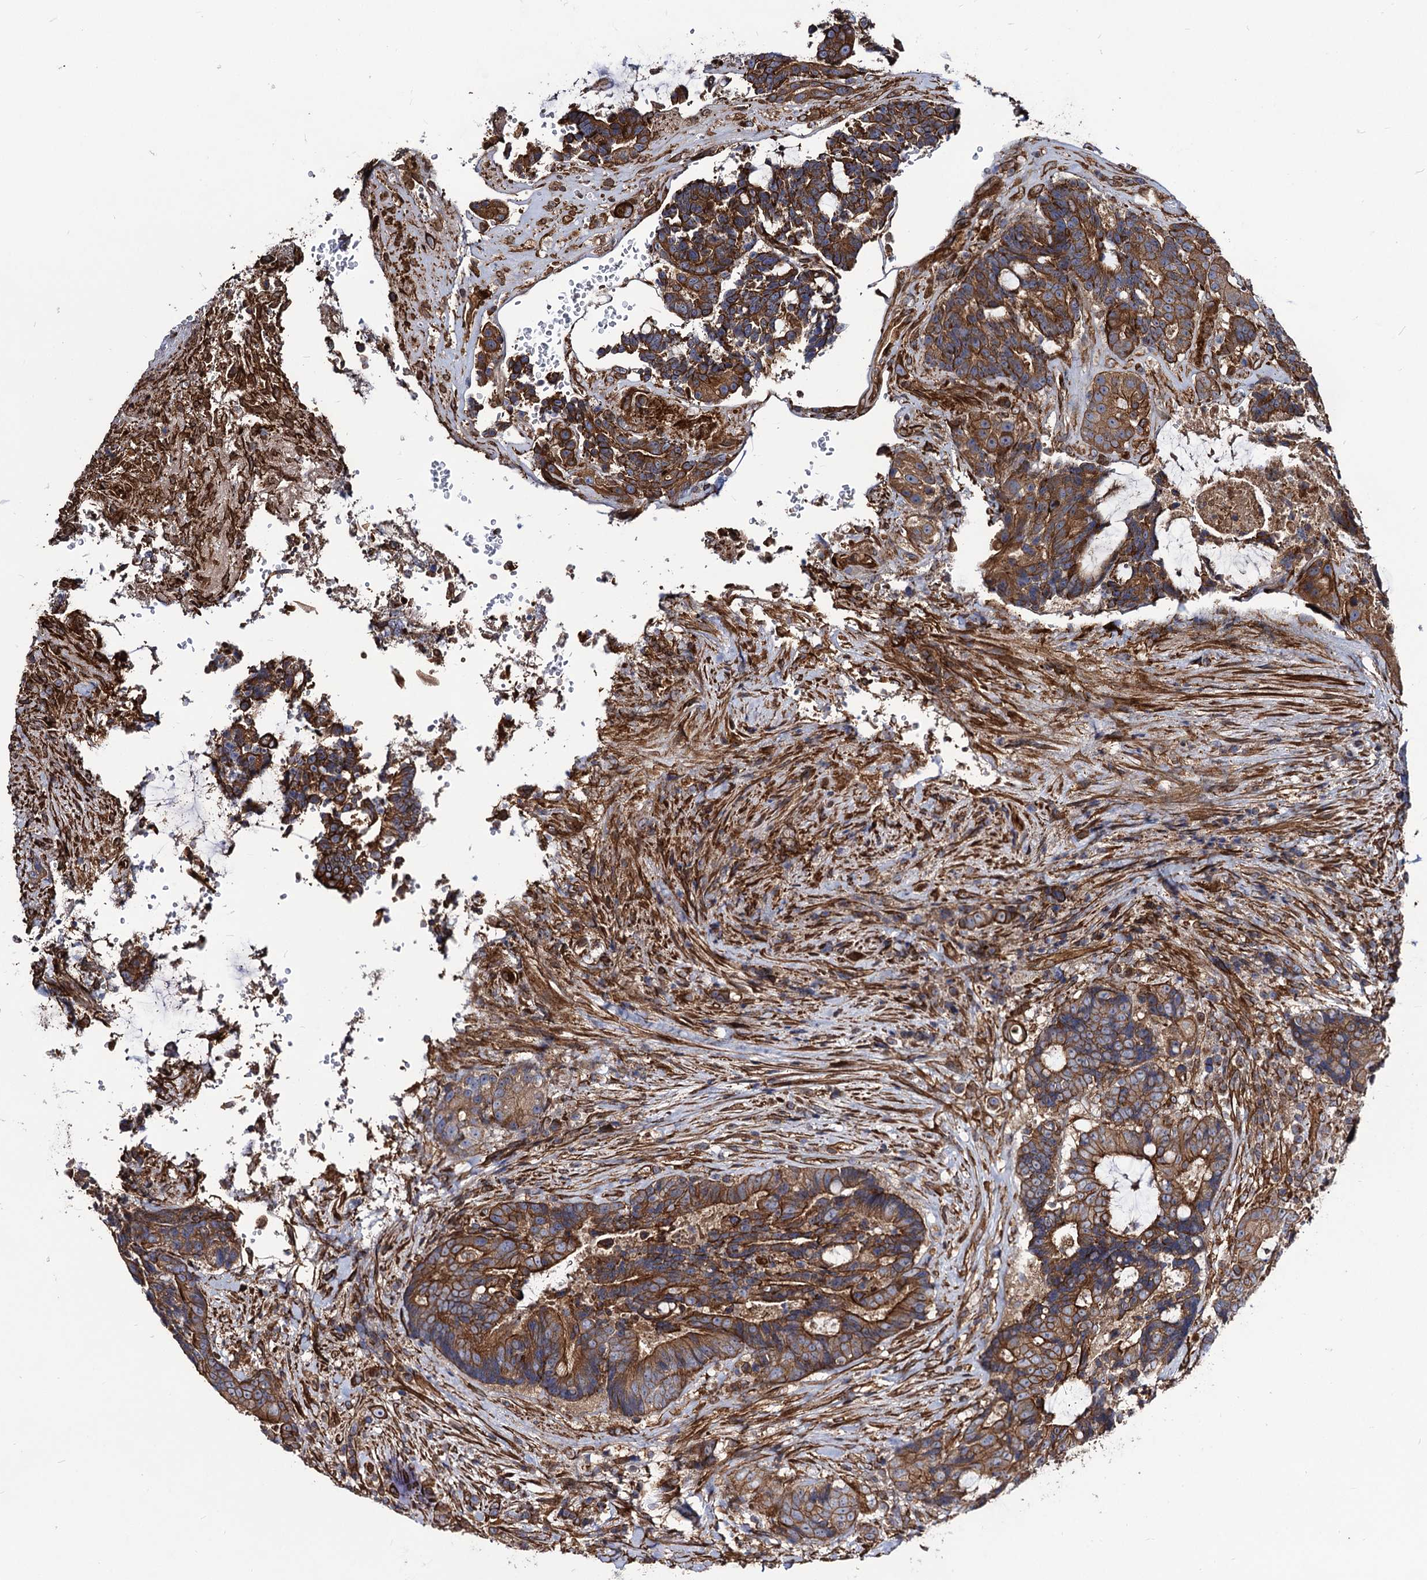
{"staining": {"intensity": "strong", "quantity": ">75%", "location": "cytoplasmic/membranous"}, "tissue": "colorectal cancer", "cell_type": "Tumor cells", "image_type": "cancer", "snomed": [{"axis": "morphology", "description": "Adenocarcinoma, NOS"}, {"axis": "topography", "description": "Rectum"}], "caption": "Colorectal cancer (adenocarcinoma) stained with a brown dye displays strong cytoplasmic/membranous positive staining in approximately >75% of tumor cells.", "gene": "CIP2A", "patient": {"sex": "male", "age": 69}}